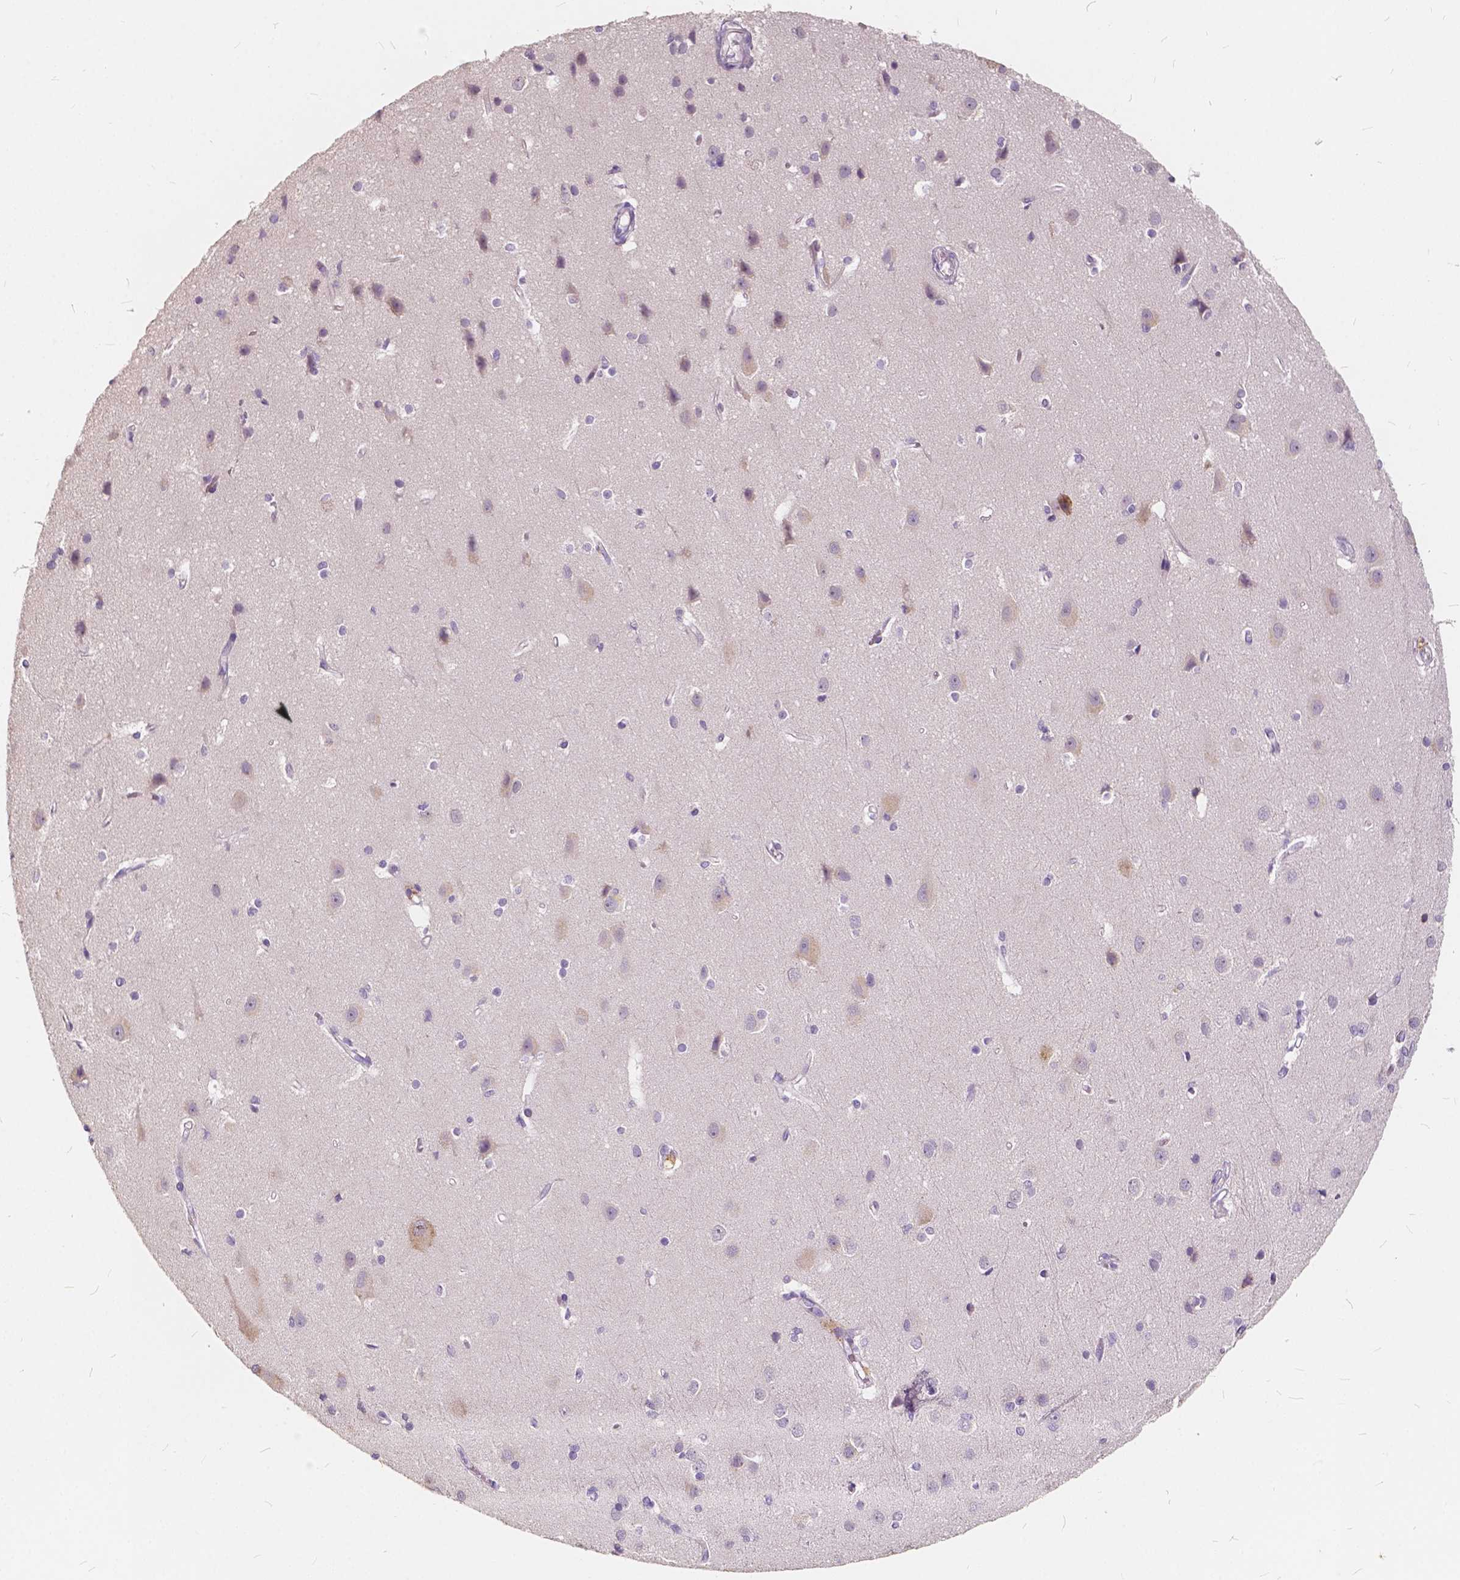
{"staining": {"intensity": "negative", "quantity": "none", "location": "none"}, "tissue": "cerebral cortex", "cell_type": "Endothelial cells", "image_type": "normal", "snomed": [{"axis": "morphology", "description": "Normal tissue, NOS"}, {"axis": "topography", "description": "Cerebral cortex"}], "caption": "IHC of unremarkable cerebral cortex shows no positivity in endothelial cells.", "gene": "SLC7A8", "patient": {"sex": "male", "age": 37}}